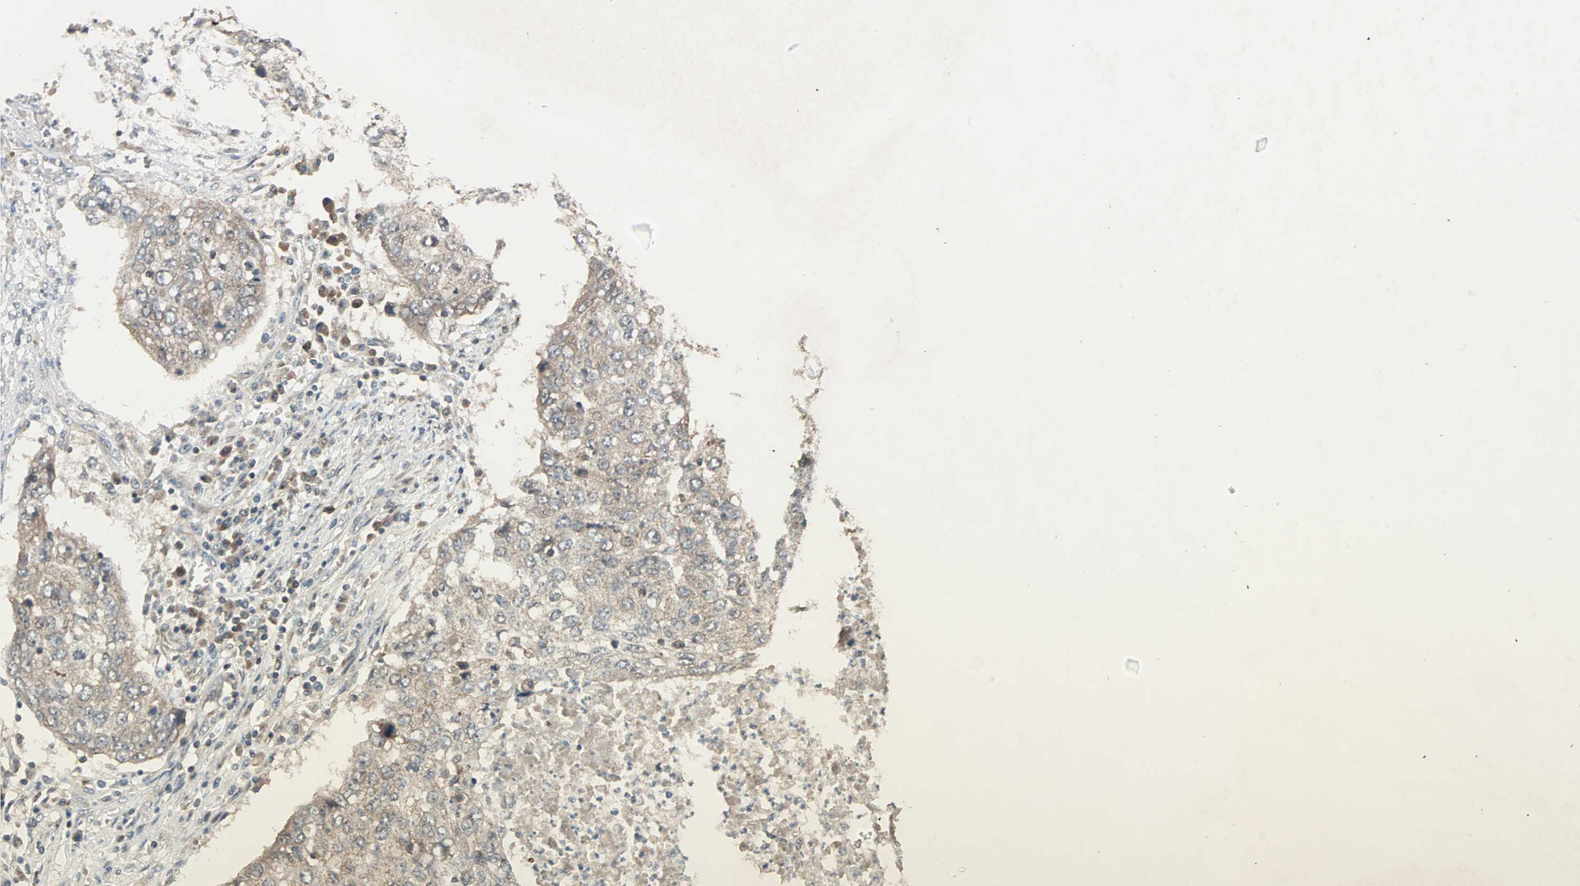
{"staining": {"intensity": "weak", "quantity": ">75%", "location": "cytoplasmic/membranous"}, "tissue": "lung cancer", "cell_type": "Tumor cells", "image_type": "cancer", "snomed": [{"axis": "morphology", "description": "Squamous cell carcinoma, NOS"}, {"axis": "topography", "description": "Lung"}], "caption": "This photomicrograph shows immunohistochemistry (IHC) staining of squamous cell carcinoma (lung), with low weak cytoplasmic/membranous staining in about >75% of tumor cells.", "gene": "UBAC1", "patient": {"sex": "female", "age": 63}}